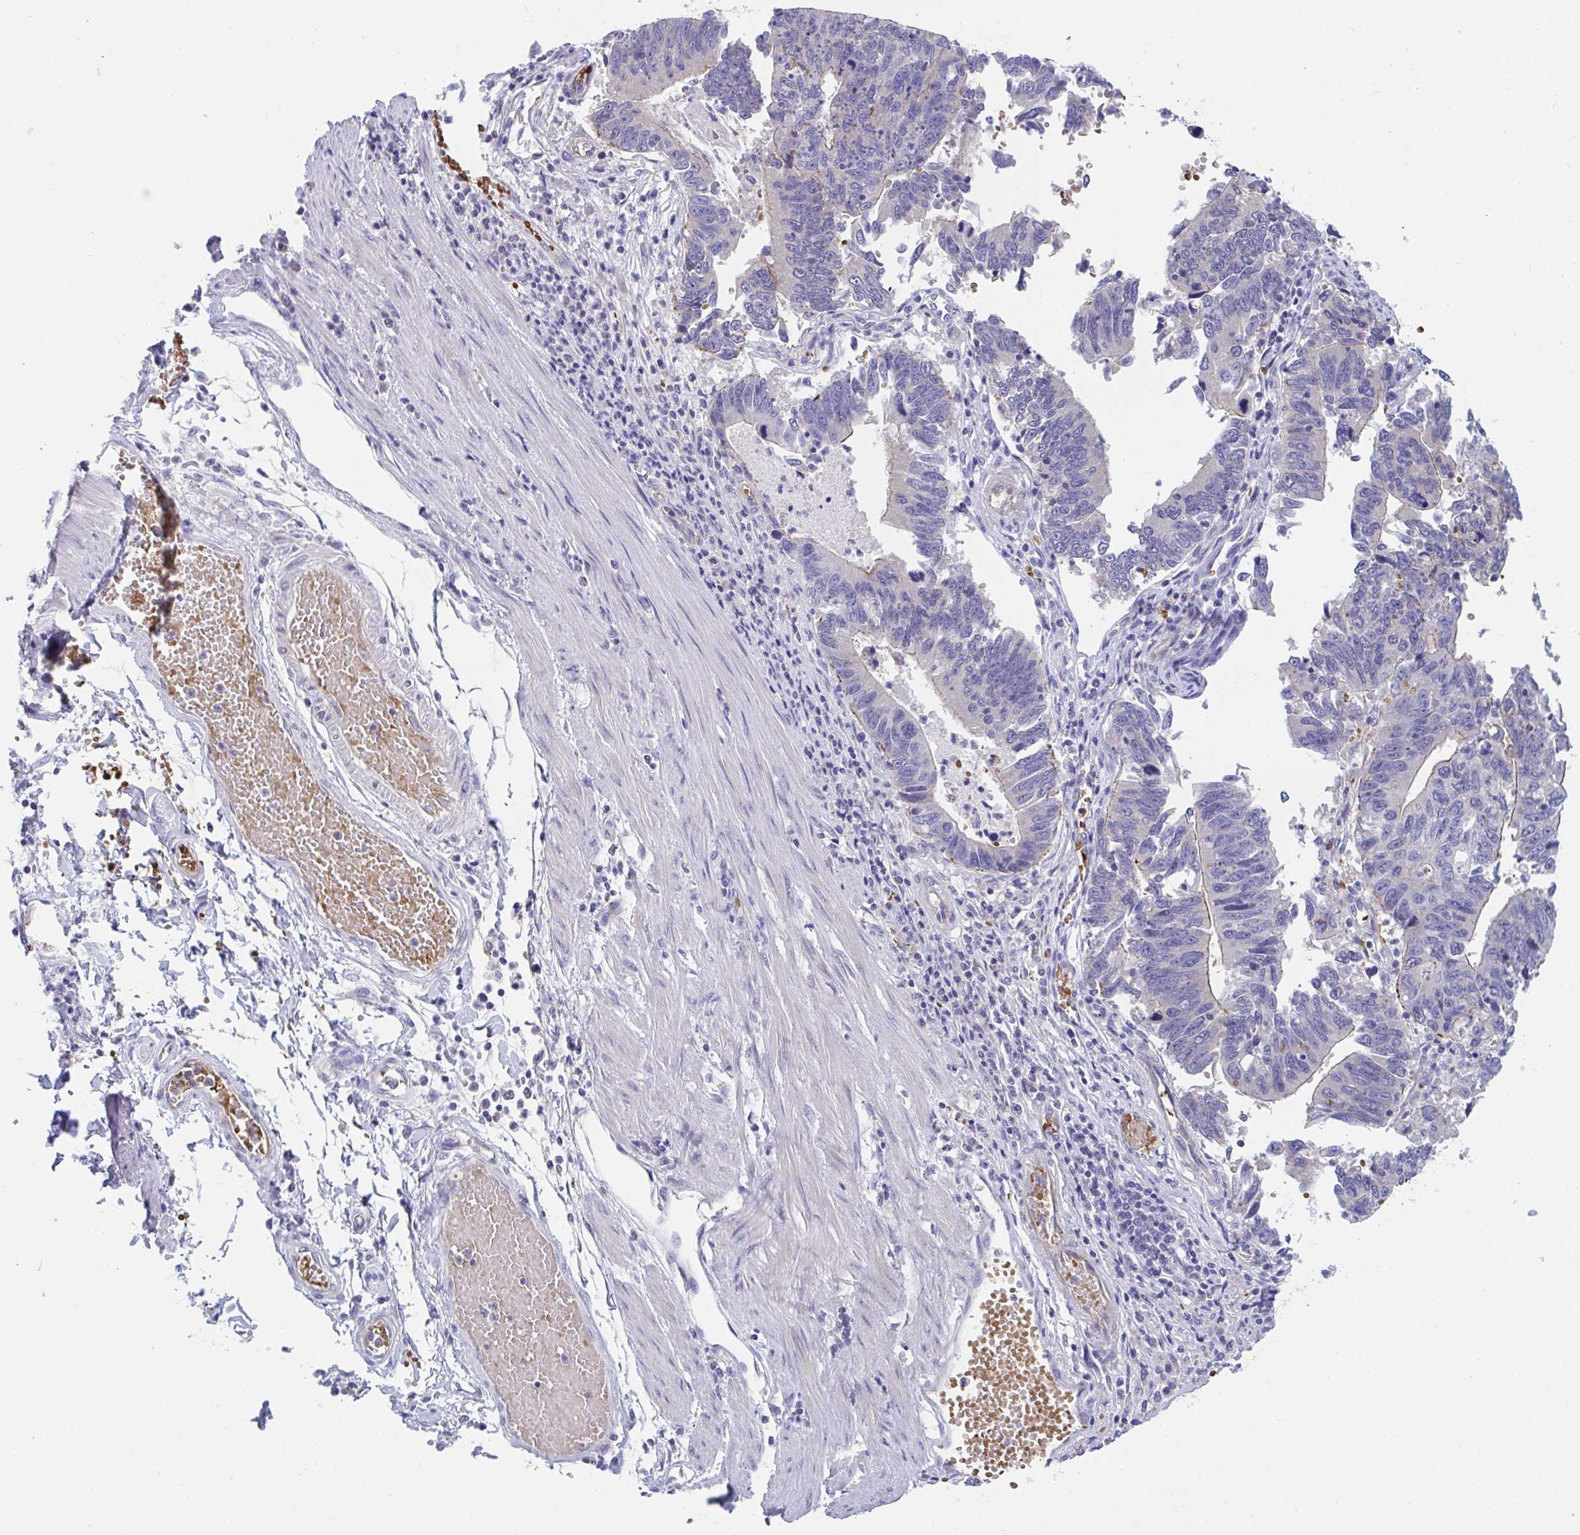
{"staining": {"intensity": "negative", "quantity": "none", "location": "none"}, "tissue": "stomach cancer", "cell_type": "Tumor cells", "image_type": "cancer", "snomed": [{"axis": "morphology", "description": "Adenocarcinoma, NOS"}, {"axis": "topography", "description": "Stomach"}], "caption": "Stomach cancer was stained to show a protein in brown. There is no significant staining in tumor cells.", "gene": "TTC30B", "patient": {"sex": "male", "age": 59}}